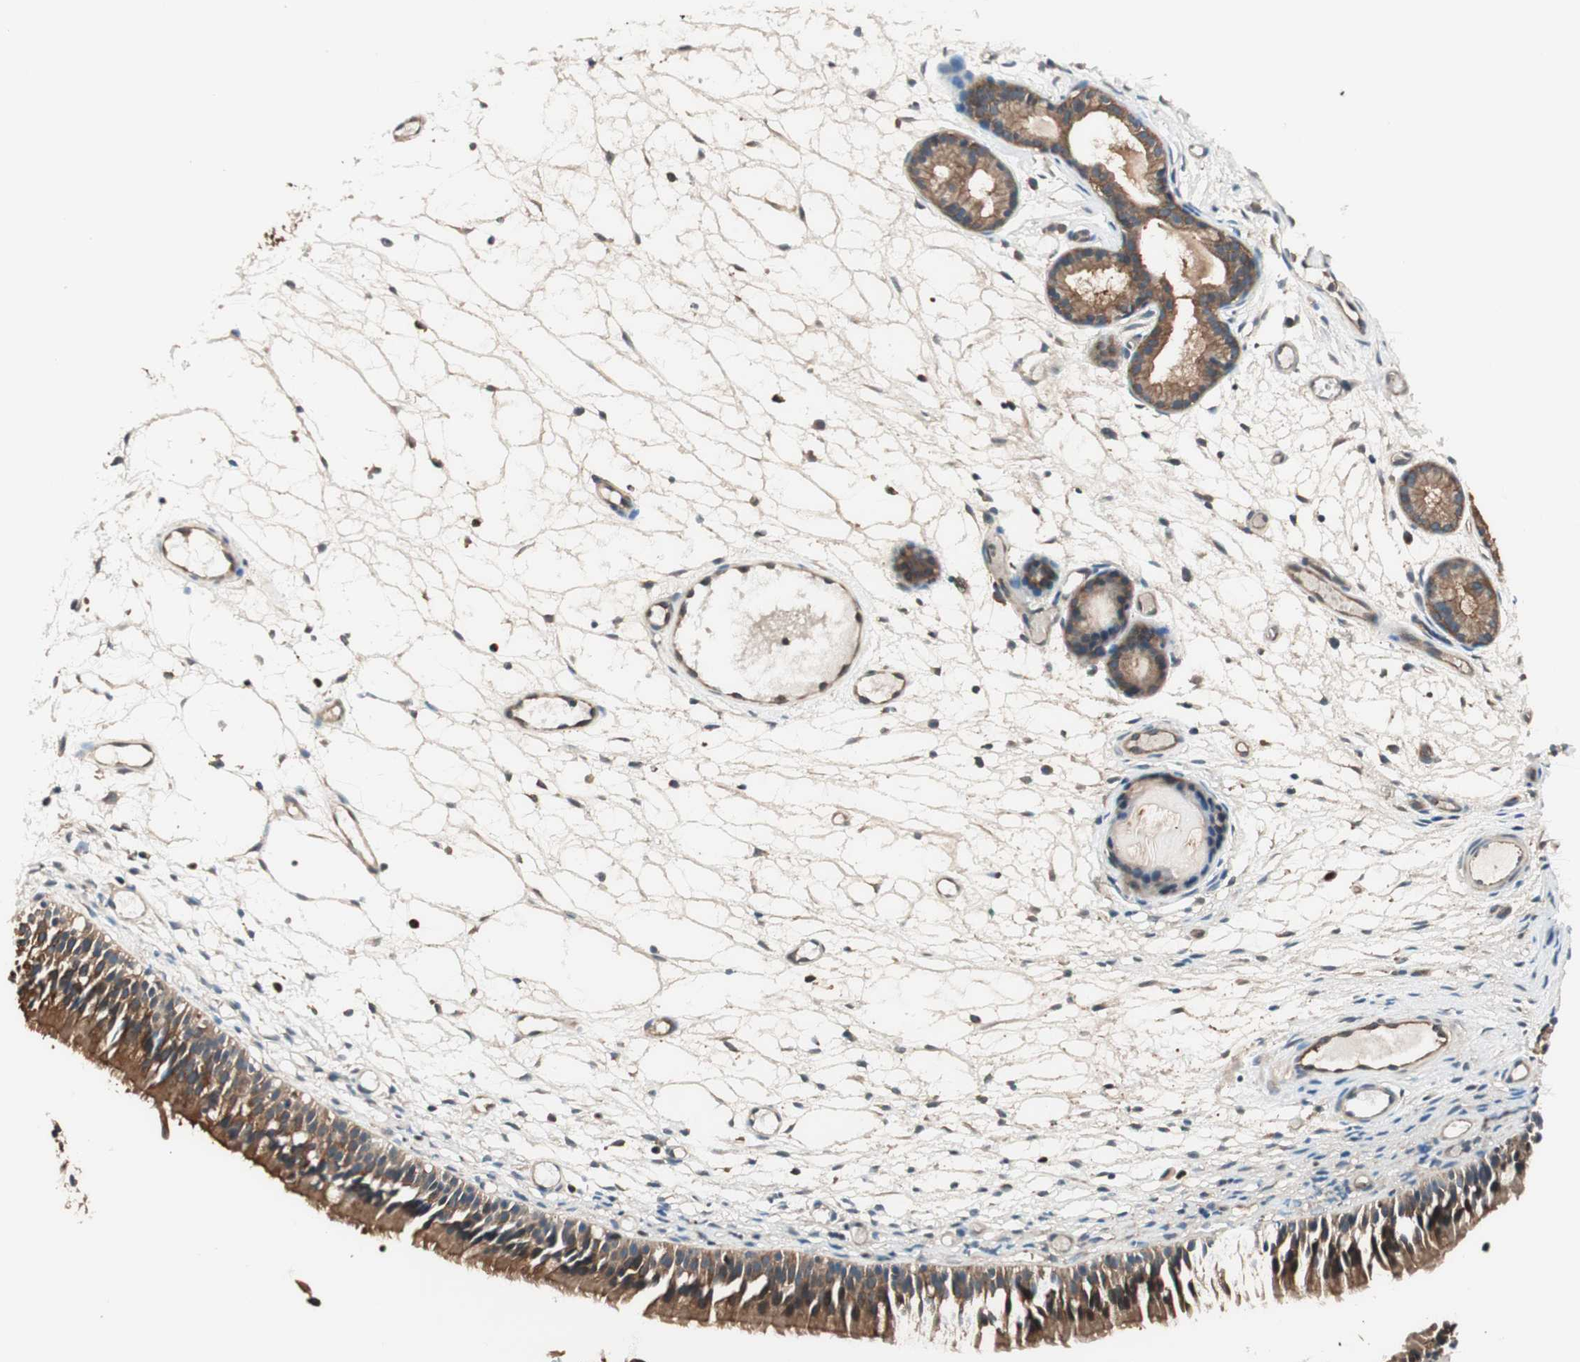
{"staining": {"intensity": "strong", "quantity": ">75%", "location": "cytoplasmic/membranous"}, "tissue": "nasopharynx", "cell_type": "Respiratory epithelial cells", "image_type": "normal", "snomed": [{"axis": "morphology", "description": "Normal tissue, NOS"}, {"axis": "topography", "description": "Nasopharynx"}], "caption": "Protein expression analysis of benign nasopharynx demonstrates strong cytoplasmic/membranous expression in about >75% of respiratory epithelial cells. Ihc stains the protein in brown and the nuclei are stained blue.", "gene": "TSG101", "patient": {"sex": "female", "age": 54}}